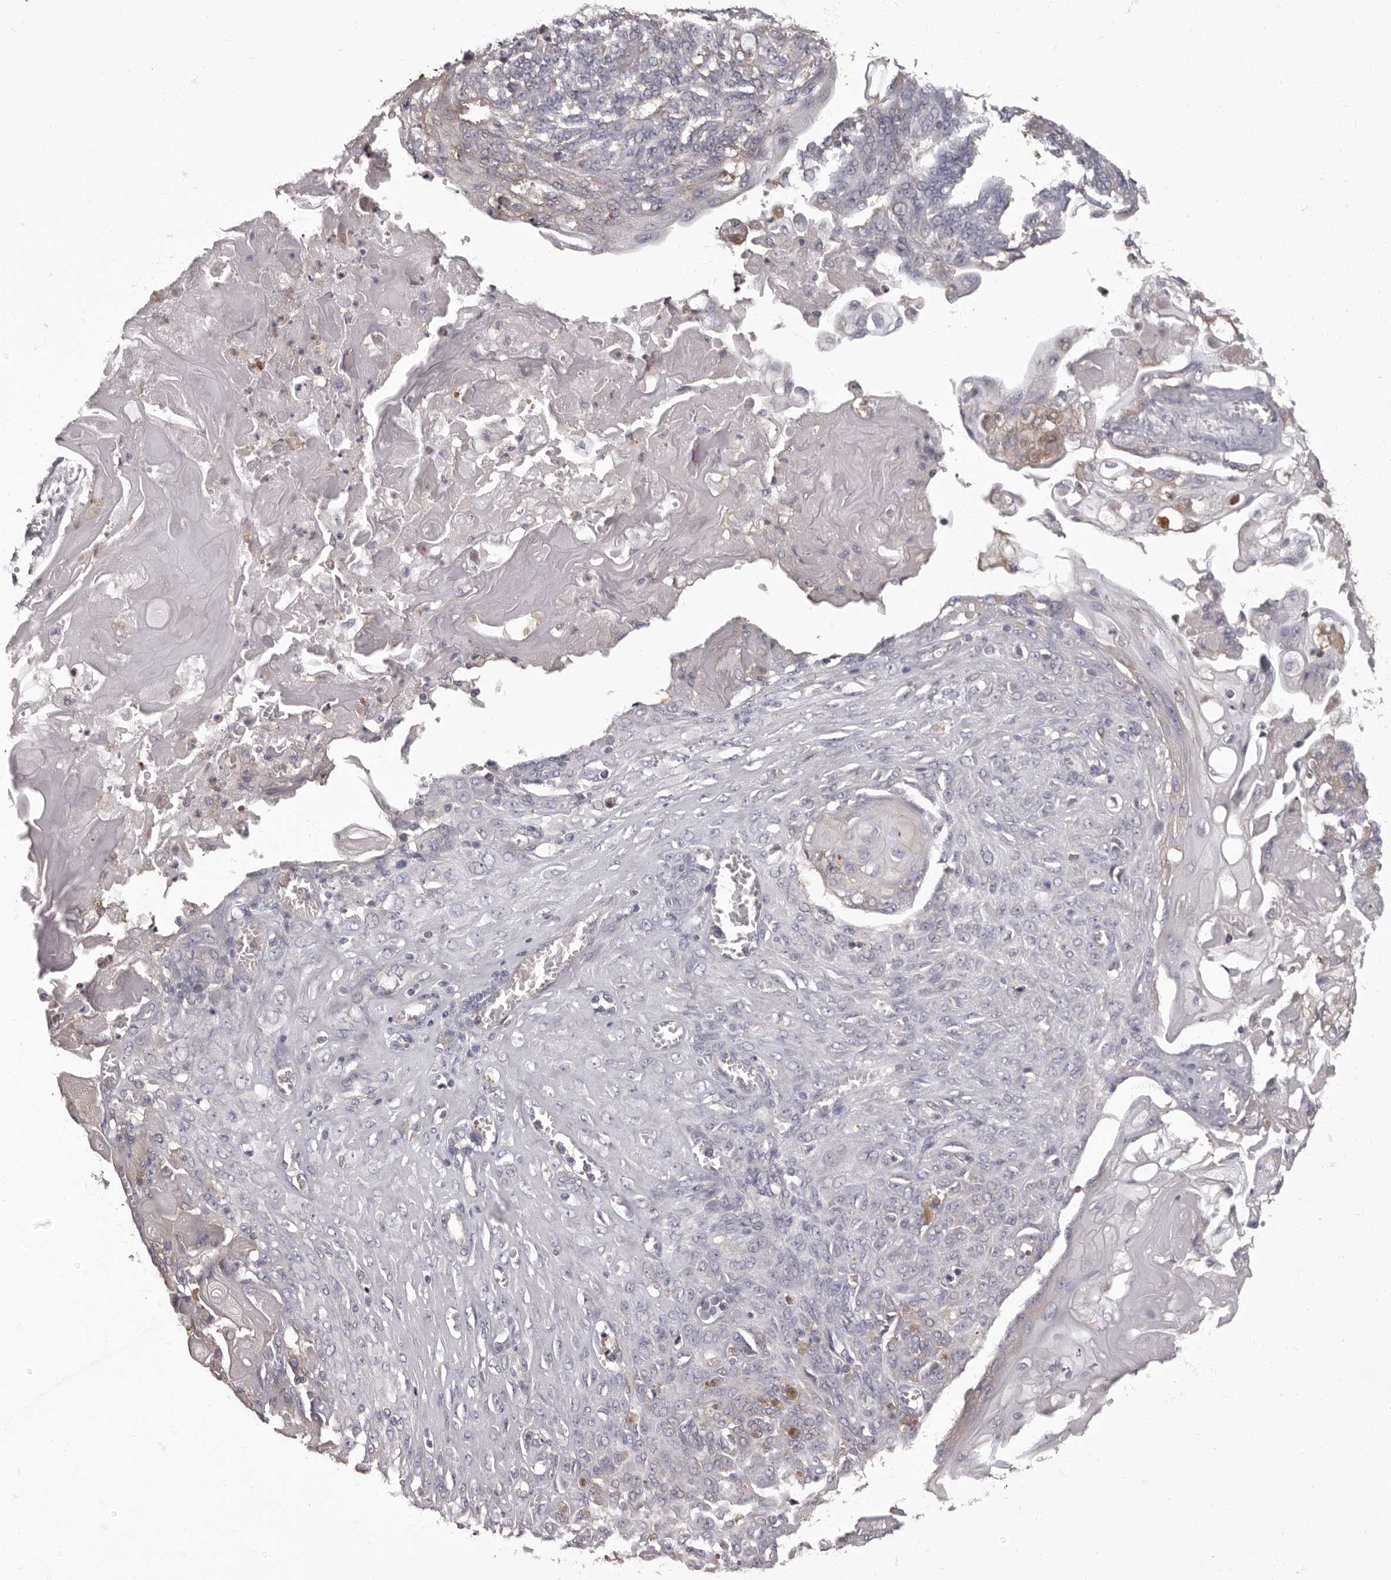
{"staining": {"intensity": "weak", "quantity": "<25%", "location": "cytoplasmic/membranous"}, "tissue": "endometrial cancer", "cell_type": "Tumor cells", "image_type": "cancer", "snomed": [{"axis": "morphology", "description": "Adenocarcinoma, NOS"}, {"axis": "topography", "description": "Endometrium"}], "caption": "Adenocarcinoma (endometrial) stained for a protein using immunohistochemistry demonstrates no staining tumor cells.", "gene": "APEH", "patient": {"sex": "female", "age": 32}}